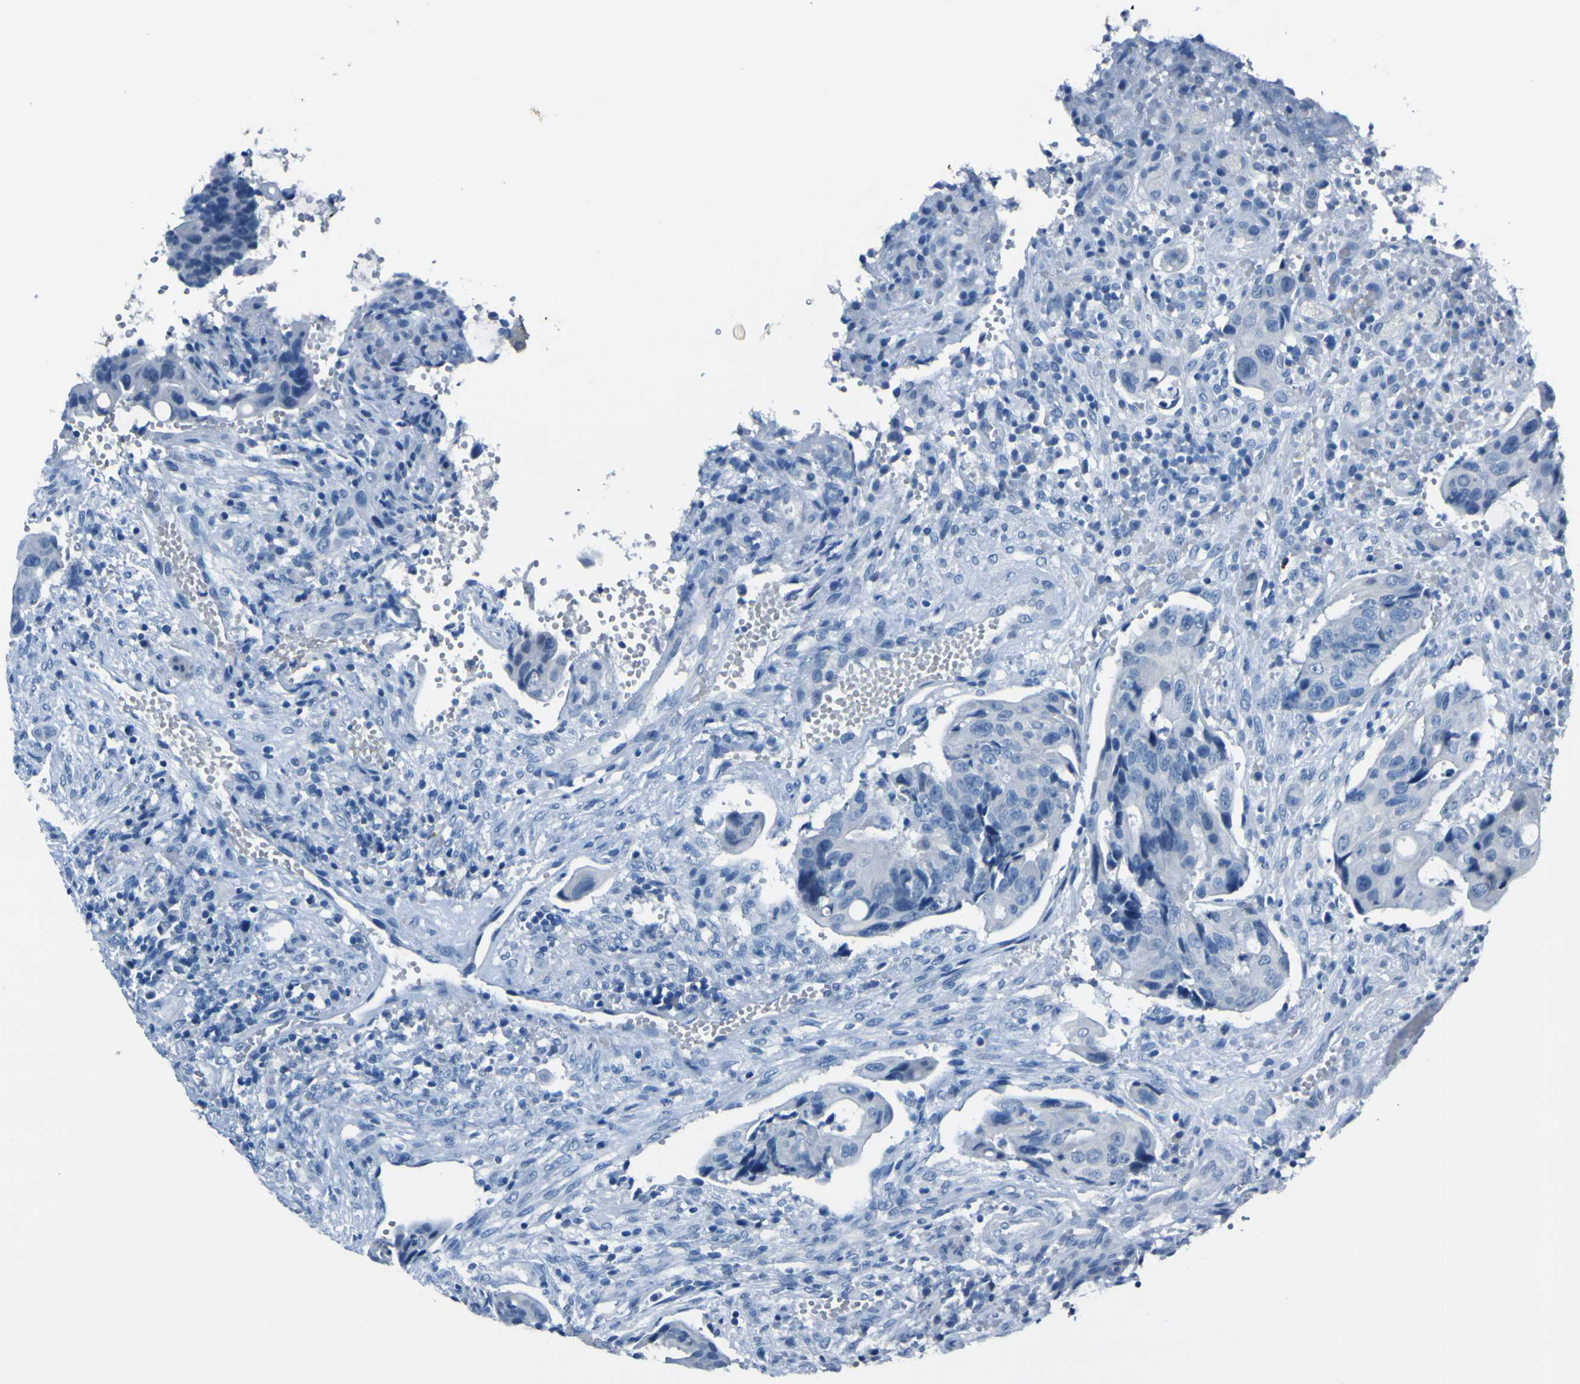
{"staining": {"intensity": "negative", "quantity": "none", "location": "none"}, "tissue": "colorectal cancer", "cell_type": "Tumor cells", "image_type": "cancer", "snomed": [{"axis": "morphology", "description": "Adenocarcinoma, NOS"}, {"axis": "topography", "description": "Colon"}], "caption": "A high-resolution image shows immunohistochemistry (IHC) staining of colorectal cancer, which exhibits no significant positivity in tumor cells.", "gene": "PHKG1", "patient": {"sex": "female", "age": 57}}